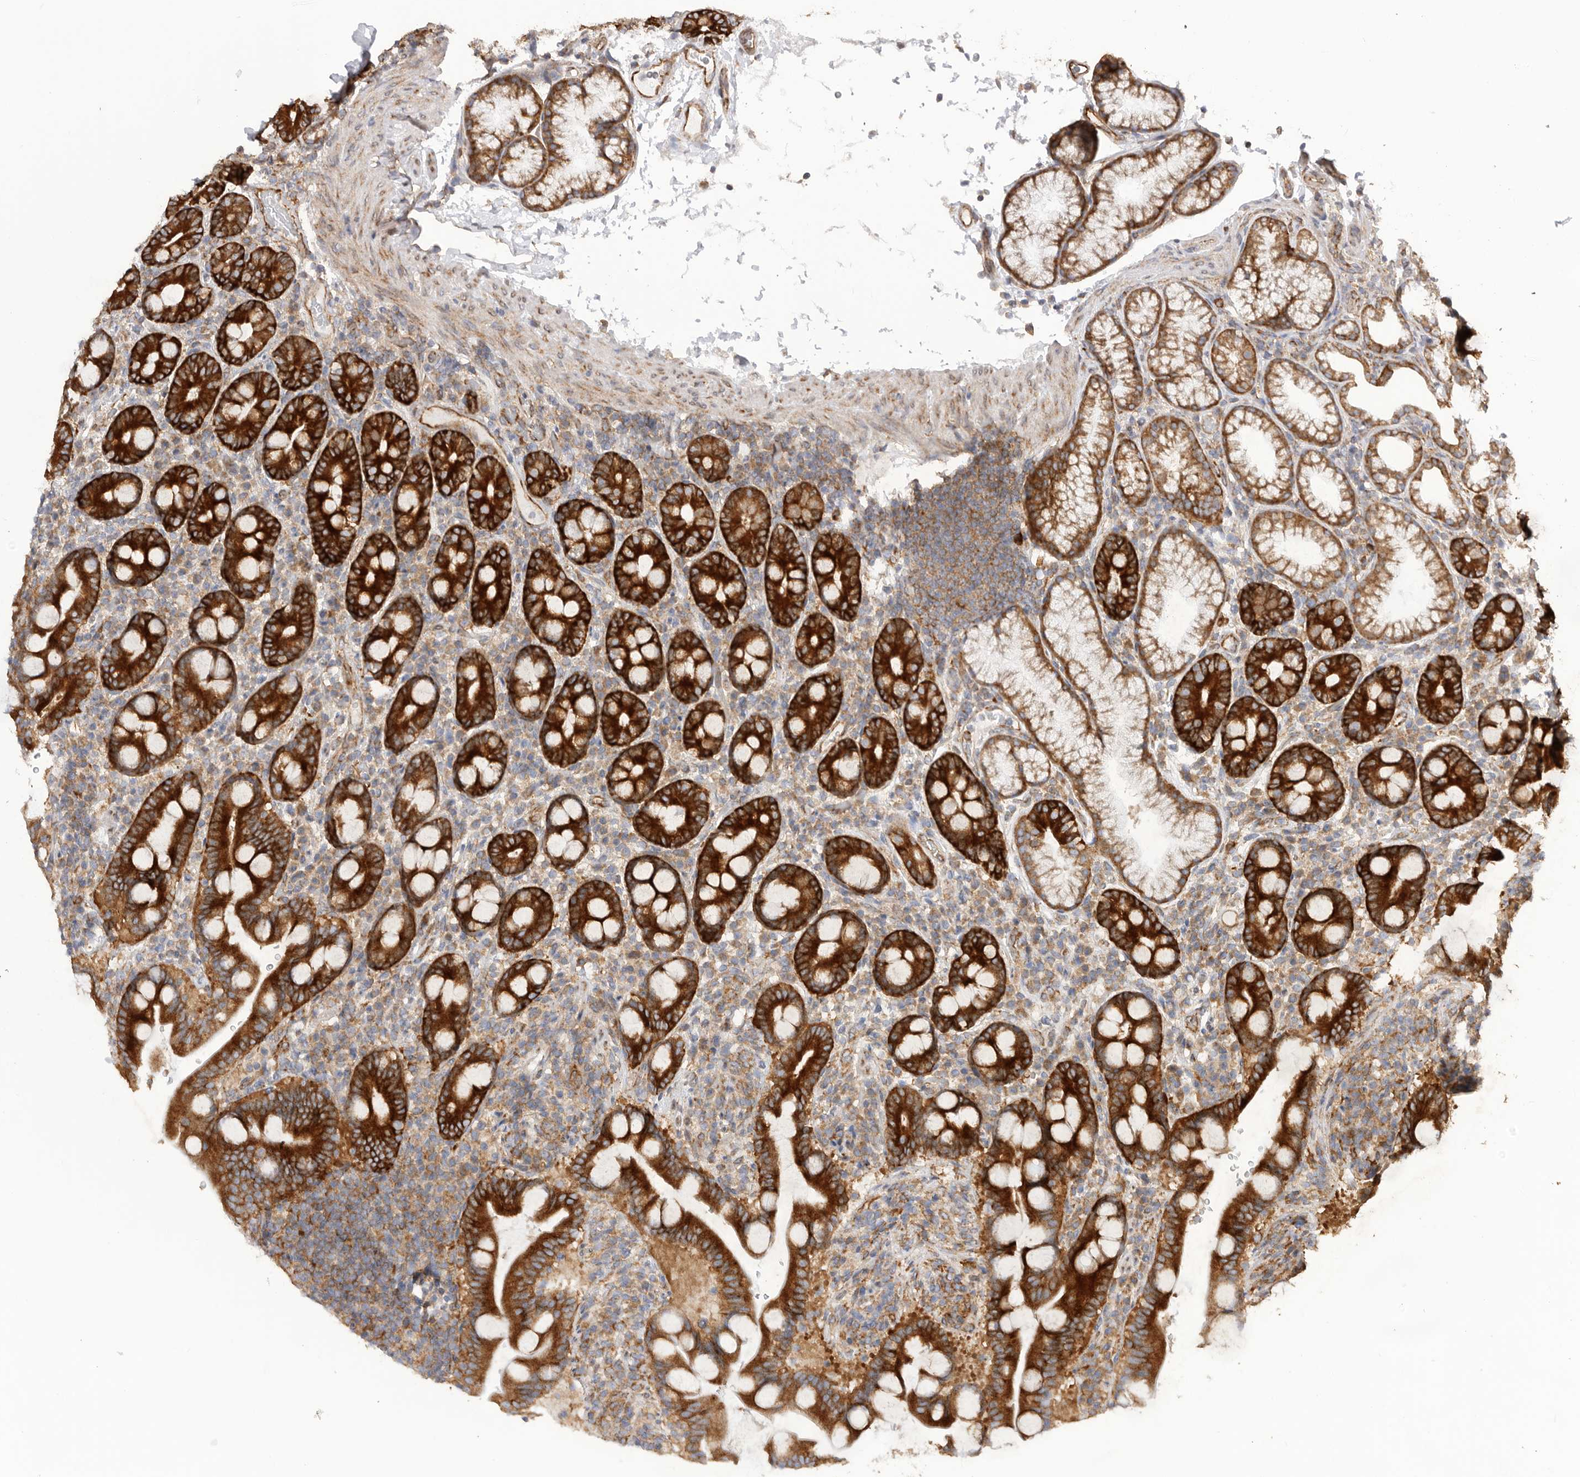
{"staining": {"intensity": "strong", "quantity": ">75%", "location": "cytoplasmic/membranous"}, "tissue": "duodenum", "cell_type": "Glandular cells", "image_type": "normal", "snomed": [{"axis": "morphology", "description": "Normal tissue, NOS"}, {"axis": "topography", "description": "Duodenum"}], "caption": "DAB (3,3'-diaminobenzidine) immunohistochemical staining of benign duodenum demonstrates strong cytoplasmic/membranous protein positivity in about >75% of glandular cells.", "gene": "SERBP1", "patient": {"sex": "male", "age": 54}}